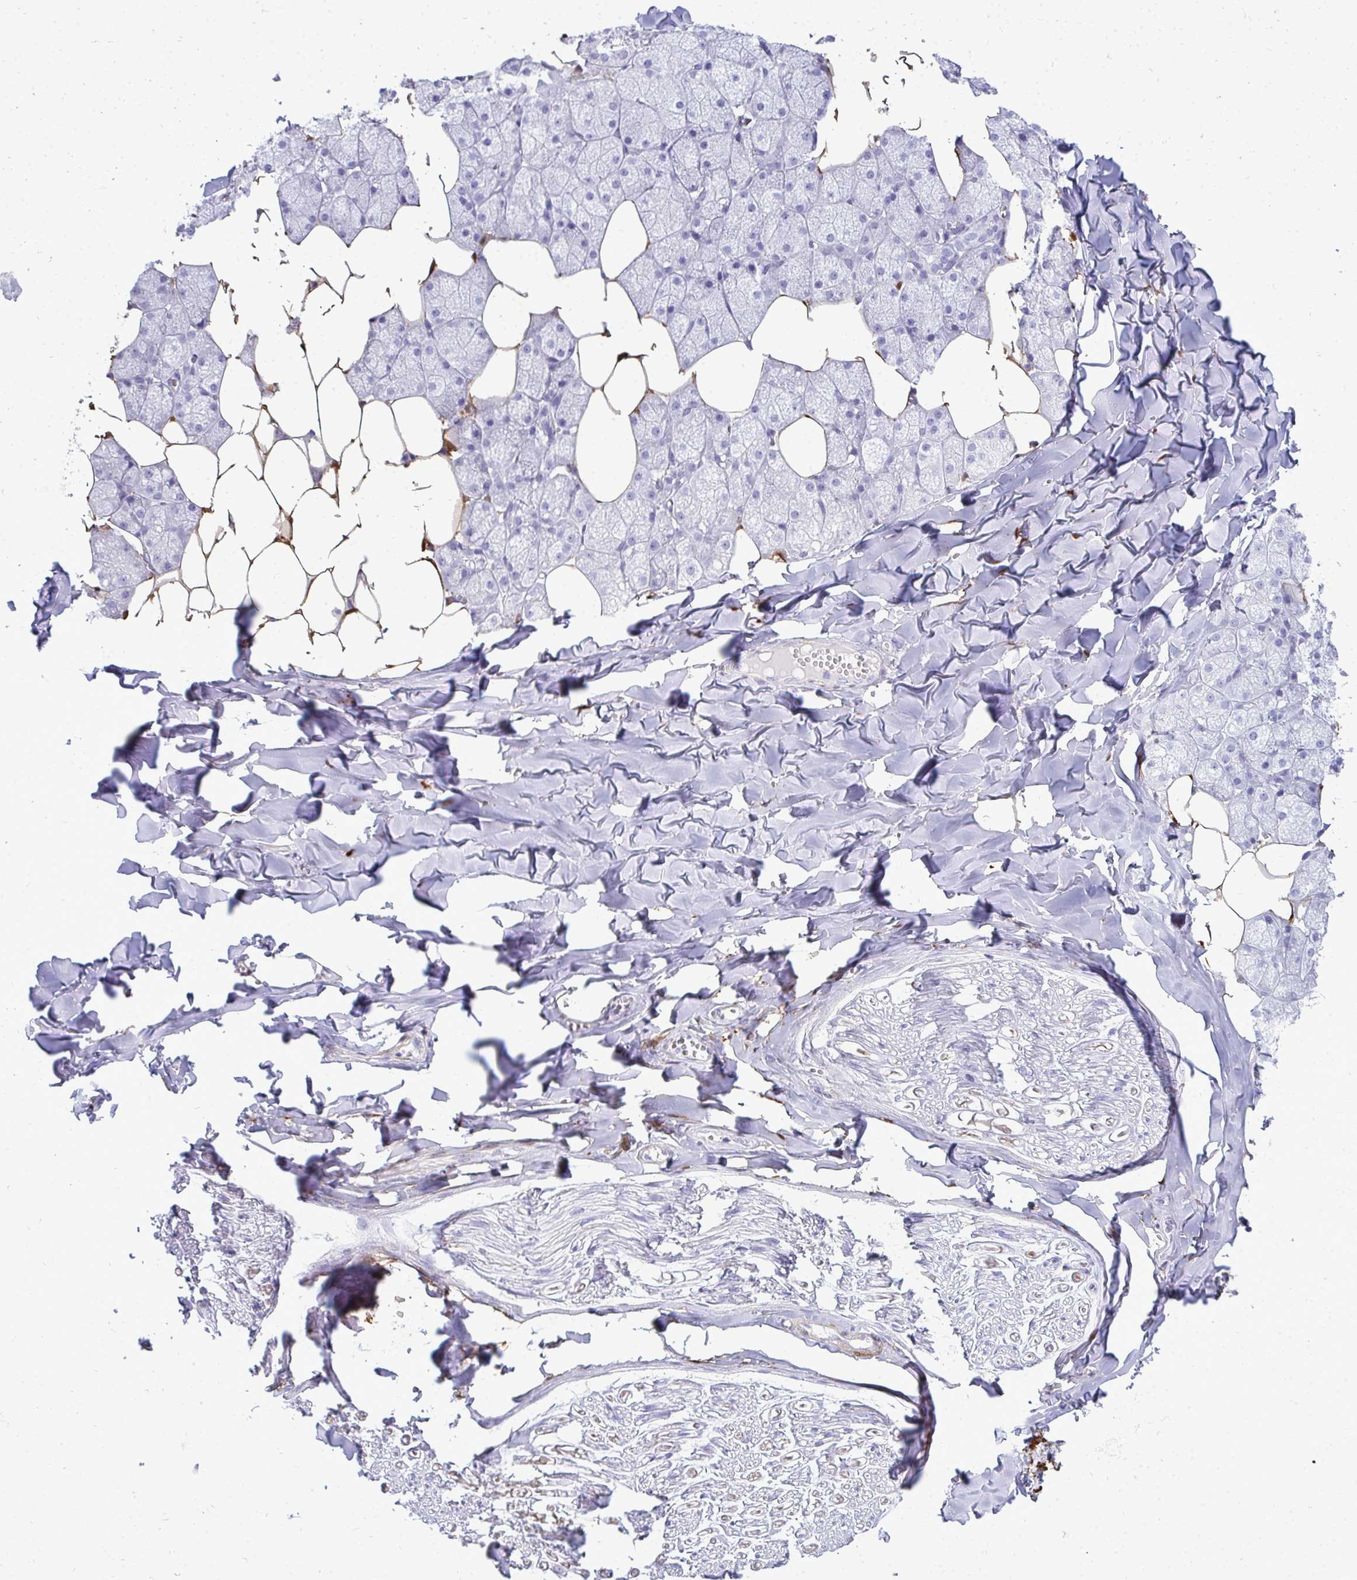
{"staining": {"intensity": "negative", "quantity": "none", "location": "none"}, "tissue": "salivary gland", "cell_type": "Glandular cells", "image_type": "normal", "snomed": [{"axis": "morphology", "description": "Normal tissue, NOS"}, {"axis": "topography", "description": "Salivary gland"}, {"axis": "topography", "description": "Peripheral nerve tissue"}], "caption": "This is an IHC histopathology image of unremarkable salivary gland. There is no positivity in glandular cells.", "gene": "HSPB6", "patient": {"sex": "male", "age": 38}}